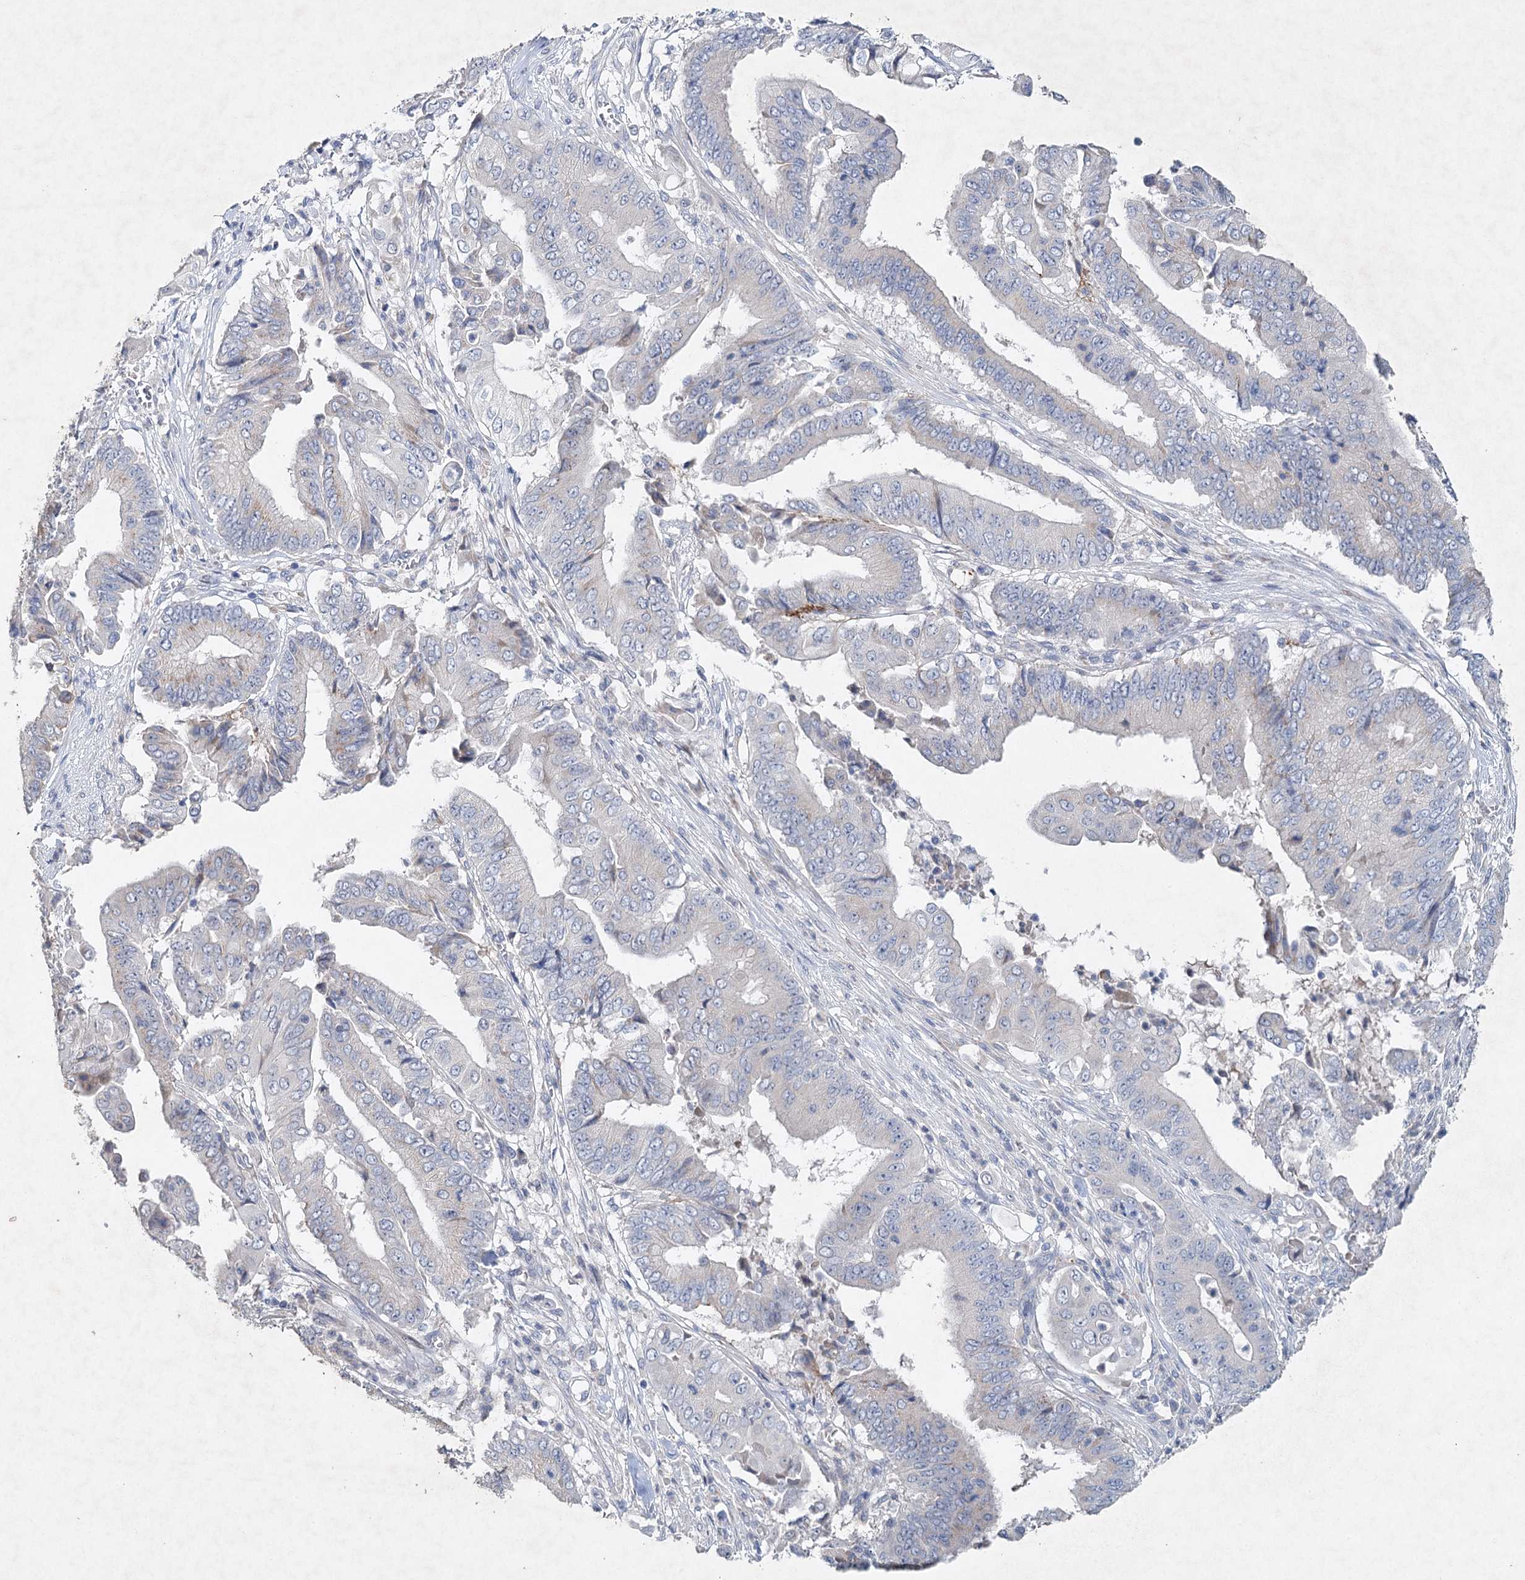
{"staining": {"intensity": "weak", "quantity": "<25%", "location": "cytoplasmic/membranous"}, "tissue": "pancreatic cancer", "cell_type": "Tumor cells", "image_type": "cancer", "snomed": [{"axis": "morphology", "description": "Adenocarcinoma, NOS"}, {"axis": "topography", "description": "Pancreas"}], "caption": "Adenocarcinoma (pancreatic) stained for a protein using IHC displays no expression tumor cells.", "gene": "RFX6", "patient": {"sex": "female", "age": 77}}